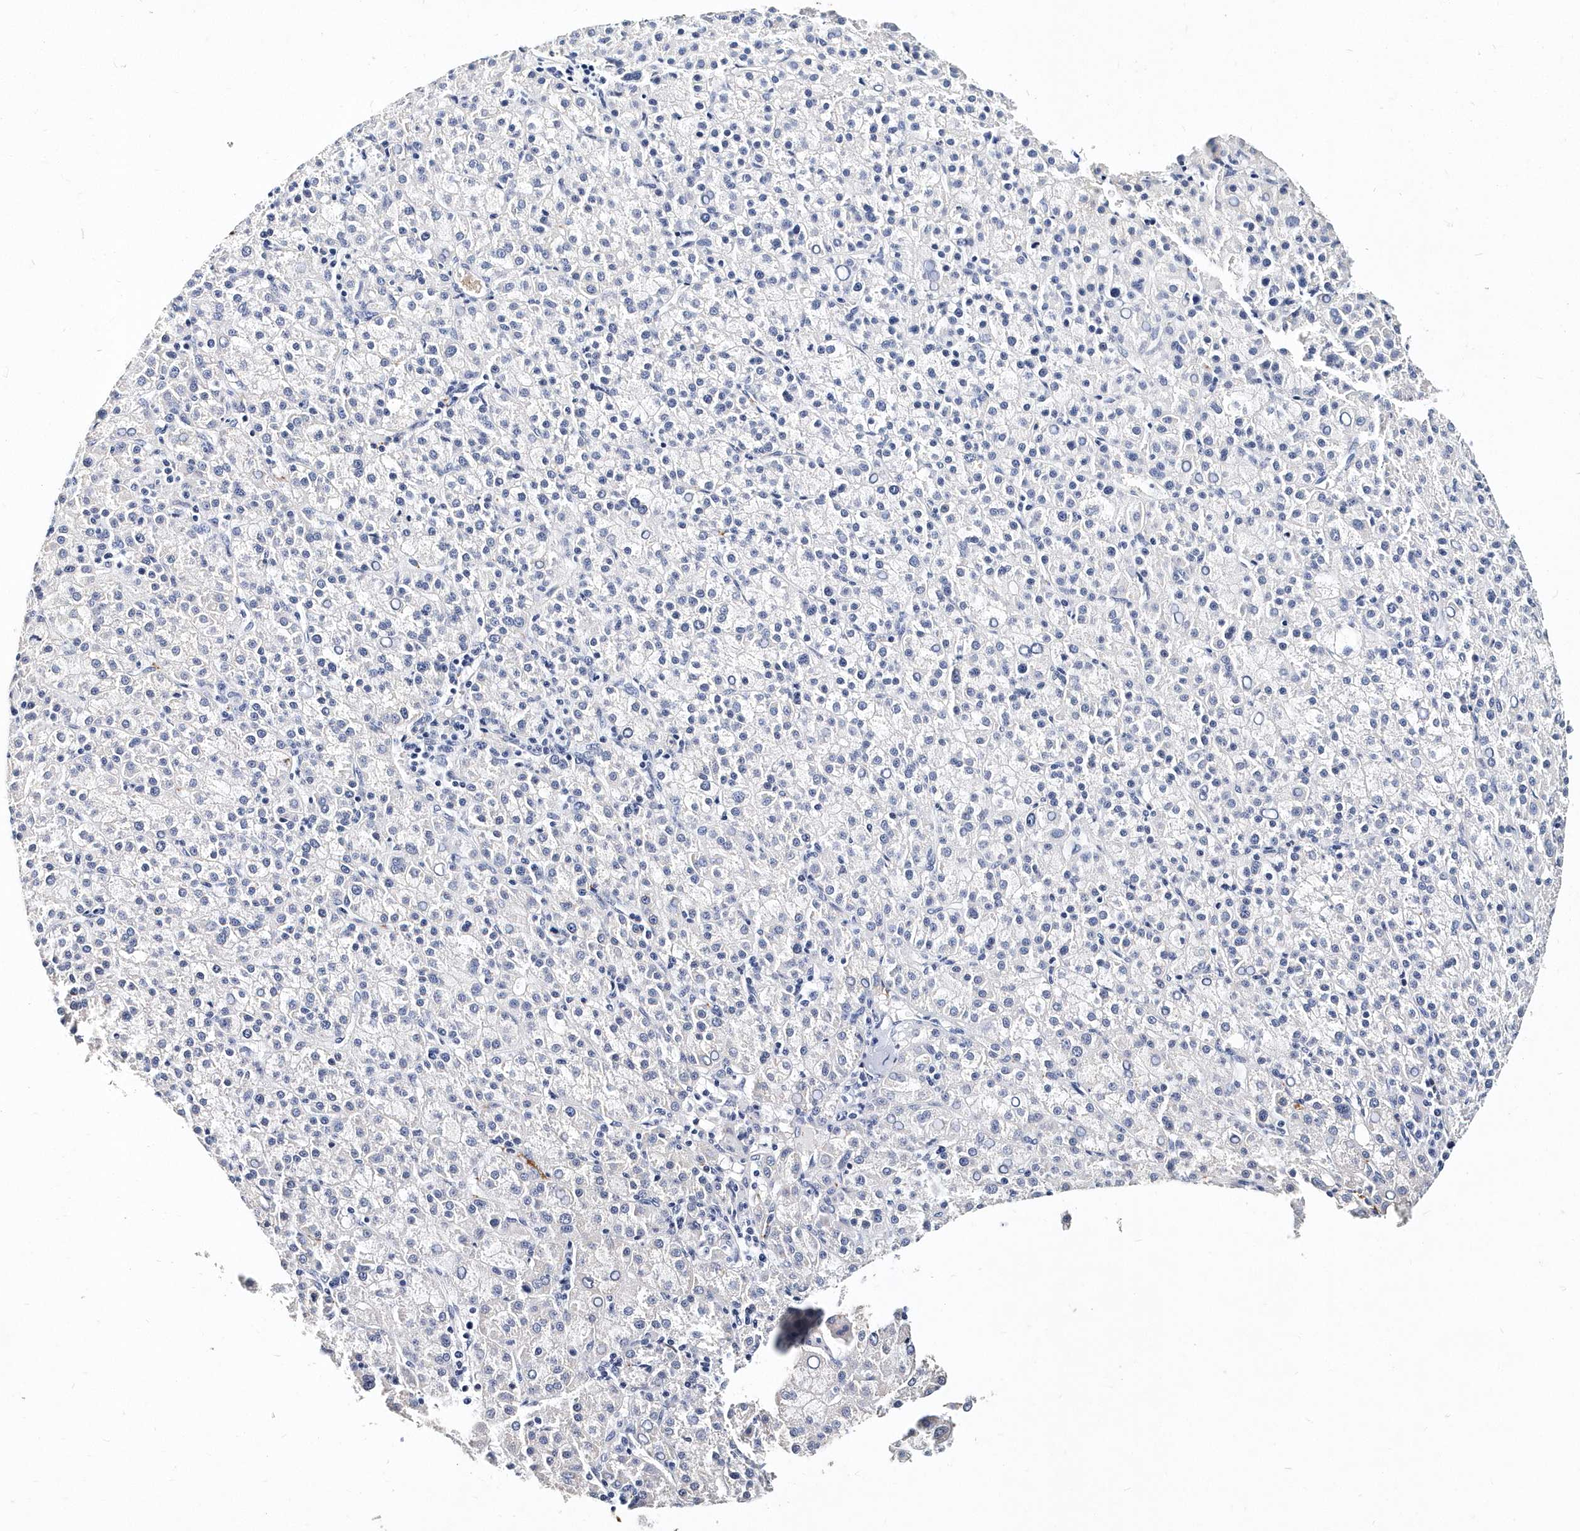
{"staining": {"intensity": "negative", "quantity": "none", "location": "none"}, "tissue": "liver cancer", "cell_type": "Tumor cells", "image_type": "cancer", "snomed": [{"axis": "morphology", "description": "Carcinoma, Hepatocellular, NOS"}, {"axis": "topography", "description": "Liver"}], "caption": "The image exhibits no significant staining in tumor cells of hepatocellular carcinoma (liver).", "gene": "ITGA2B", "patient": {"sex": "female", "age": 58}}